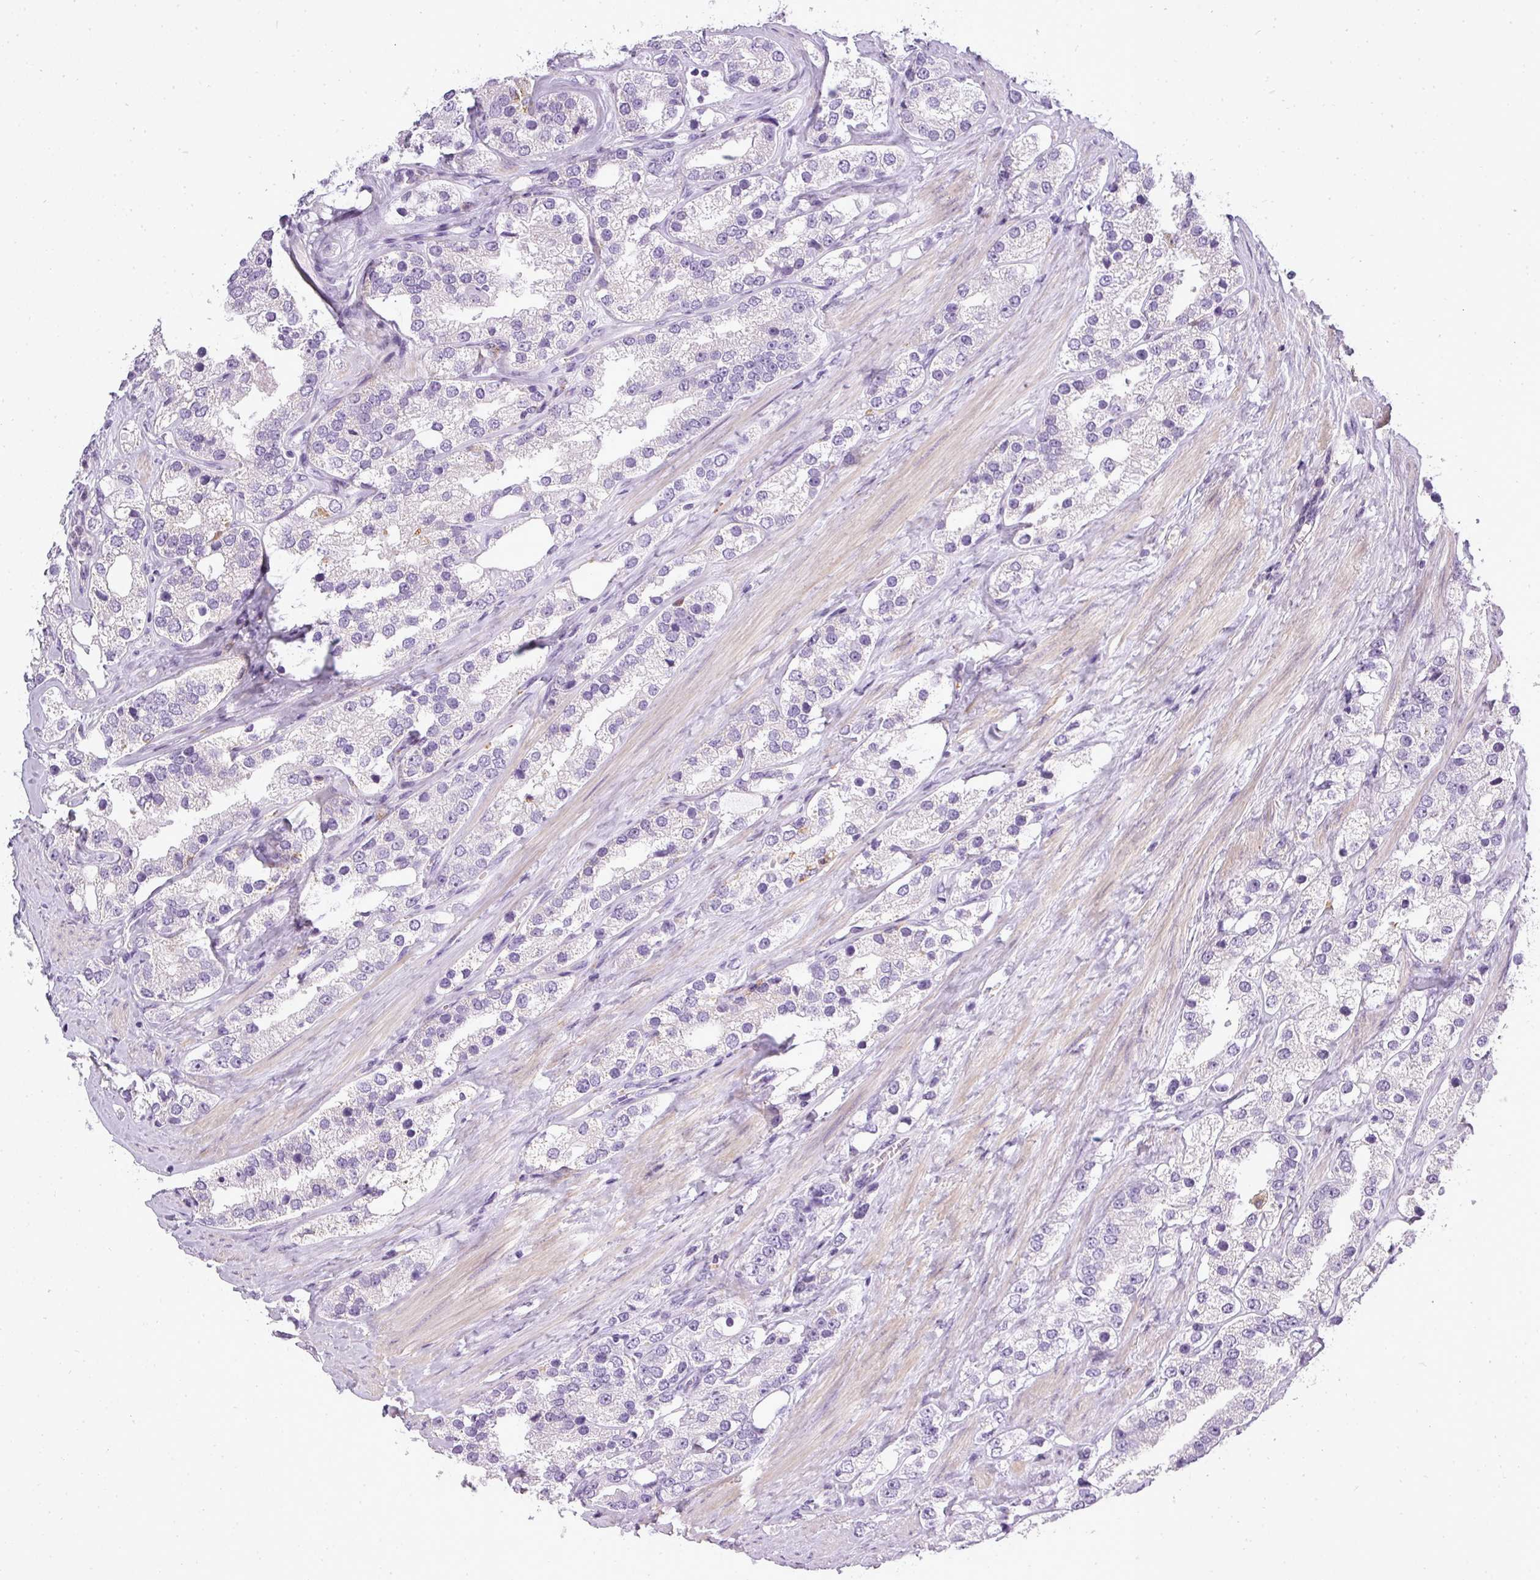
{"staining": {"intensity": "negative", "quantity": "none", "location": "none"}, "tissue": "prostate cancer", "cell_type": "Tumor cells", "image_type": "cancer", "snomed": [{"axis": "morphology", "description": "Adenocarcinoma, NOS"}, {"axis": "topography", "description": "Prostate"}], "caption": "The micrograph reveals no significant expression in tumor cells of prostate cancer (adenocarcinoma). (DAB (3,3'-diaminobenzidine) immunohistochemistry visualized using brightfield microscopy, high magnification).", "gene": "ATP6V1D", "patient": {"sex": "male", "age": 79}}